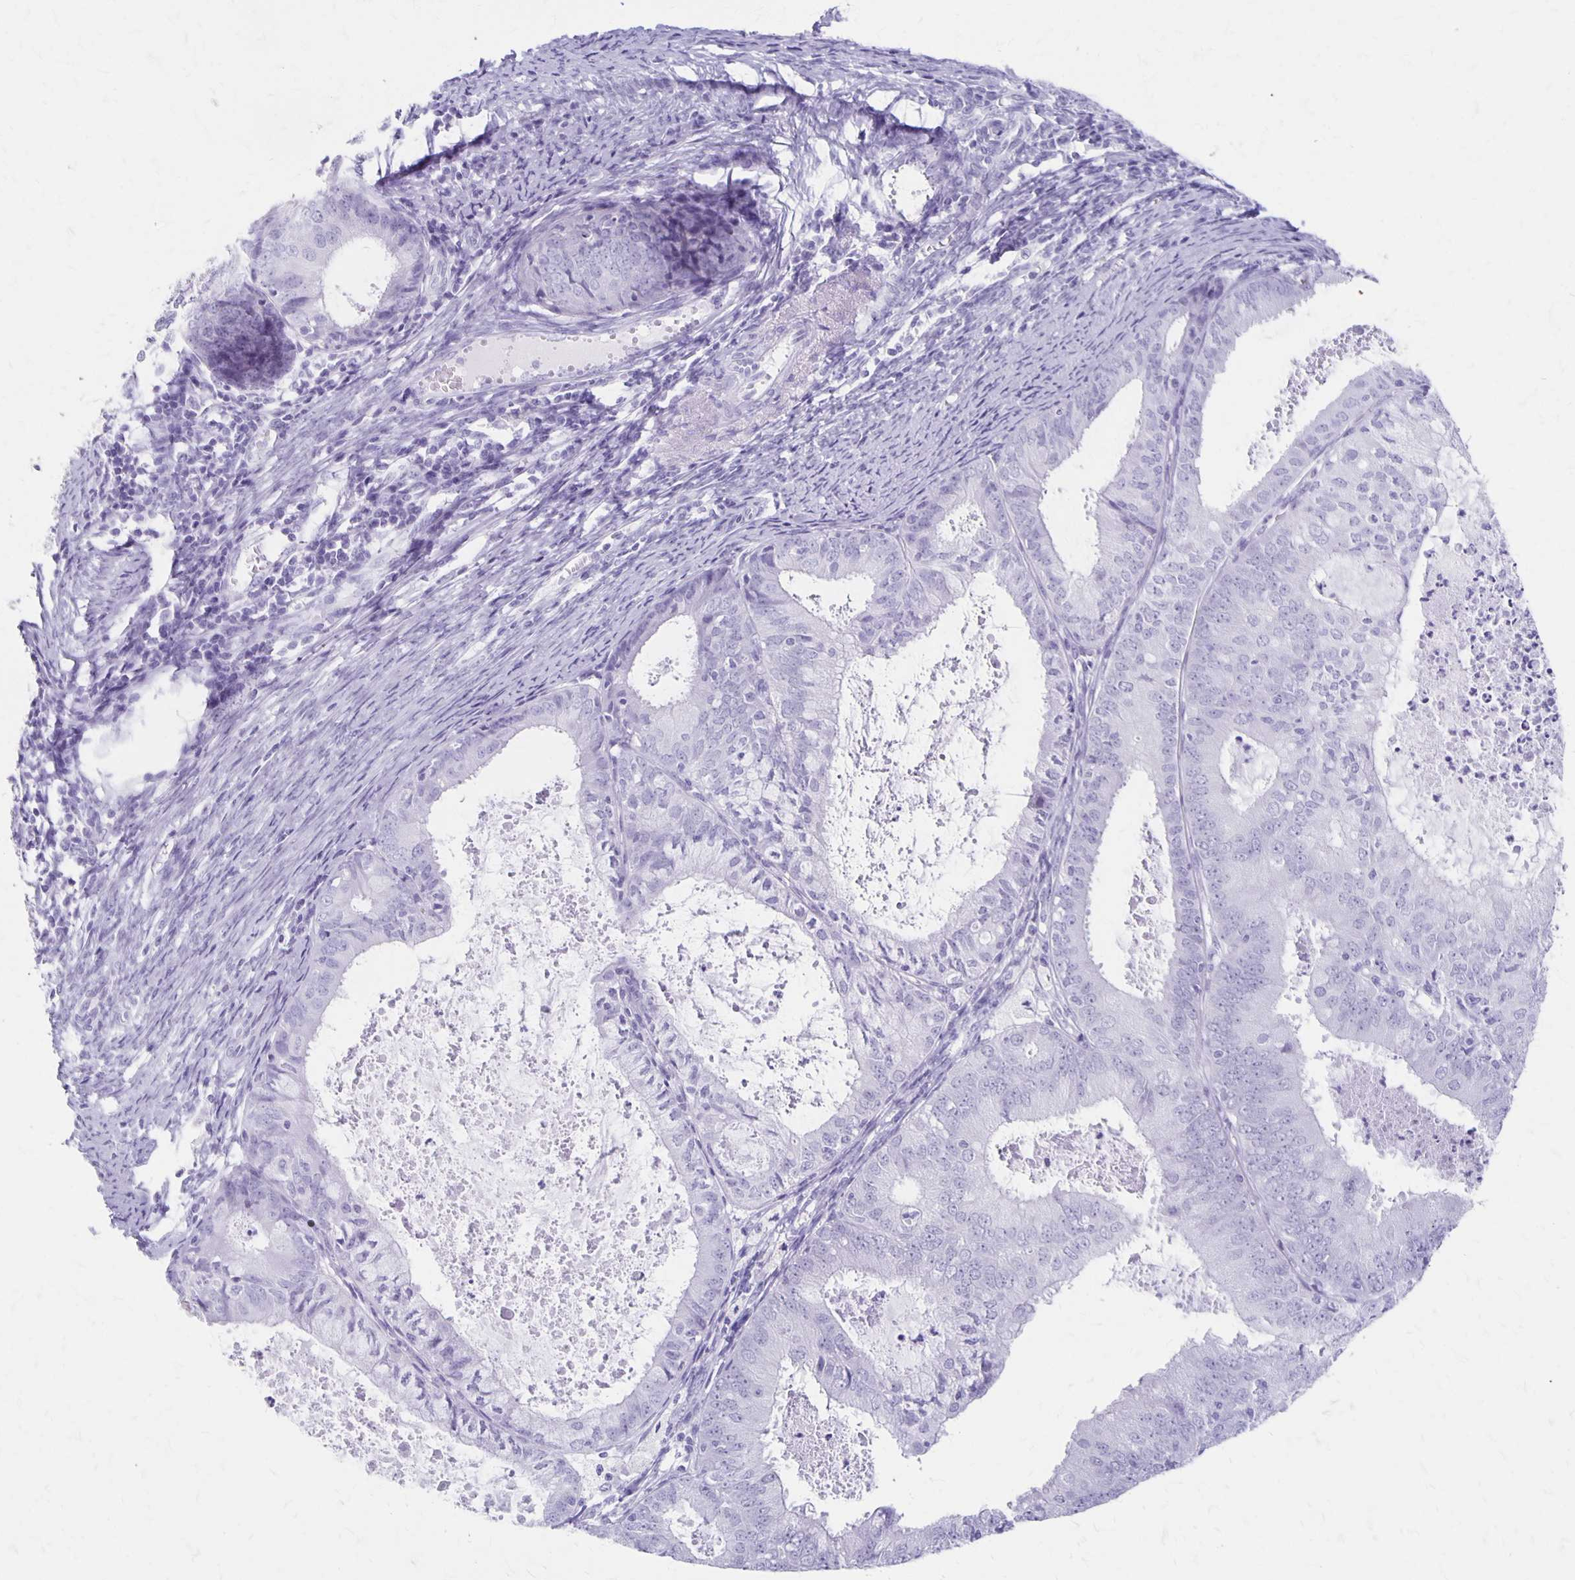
{"staining": {"intensity": "negative", "quantity": "none", "location": "none"}, "tissue": "endometrial cancer", "cell_type": "Tumor cells", "image_type": "cancer", "snomed": [{"axis": "morphology", "description": "Adenocarcinoma, NOS"}, {"axis": "topography", "description": "Endometrium"}], "caption": "High power microscopy image of an immunohistochemistry histopathology image of endometrial cancer, revealing no significant expression in tumor cells.", "gene": "MAGEC2", "patient": {"sex": "female", "age": 57}}